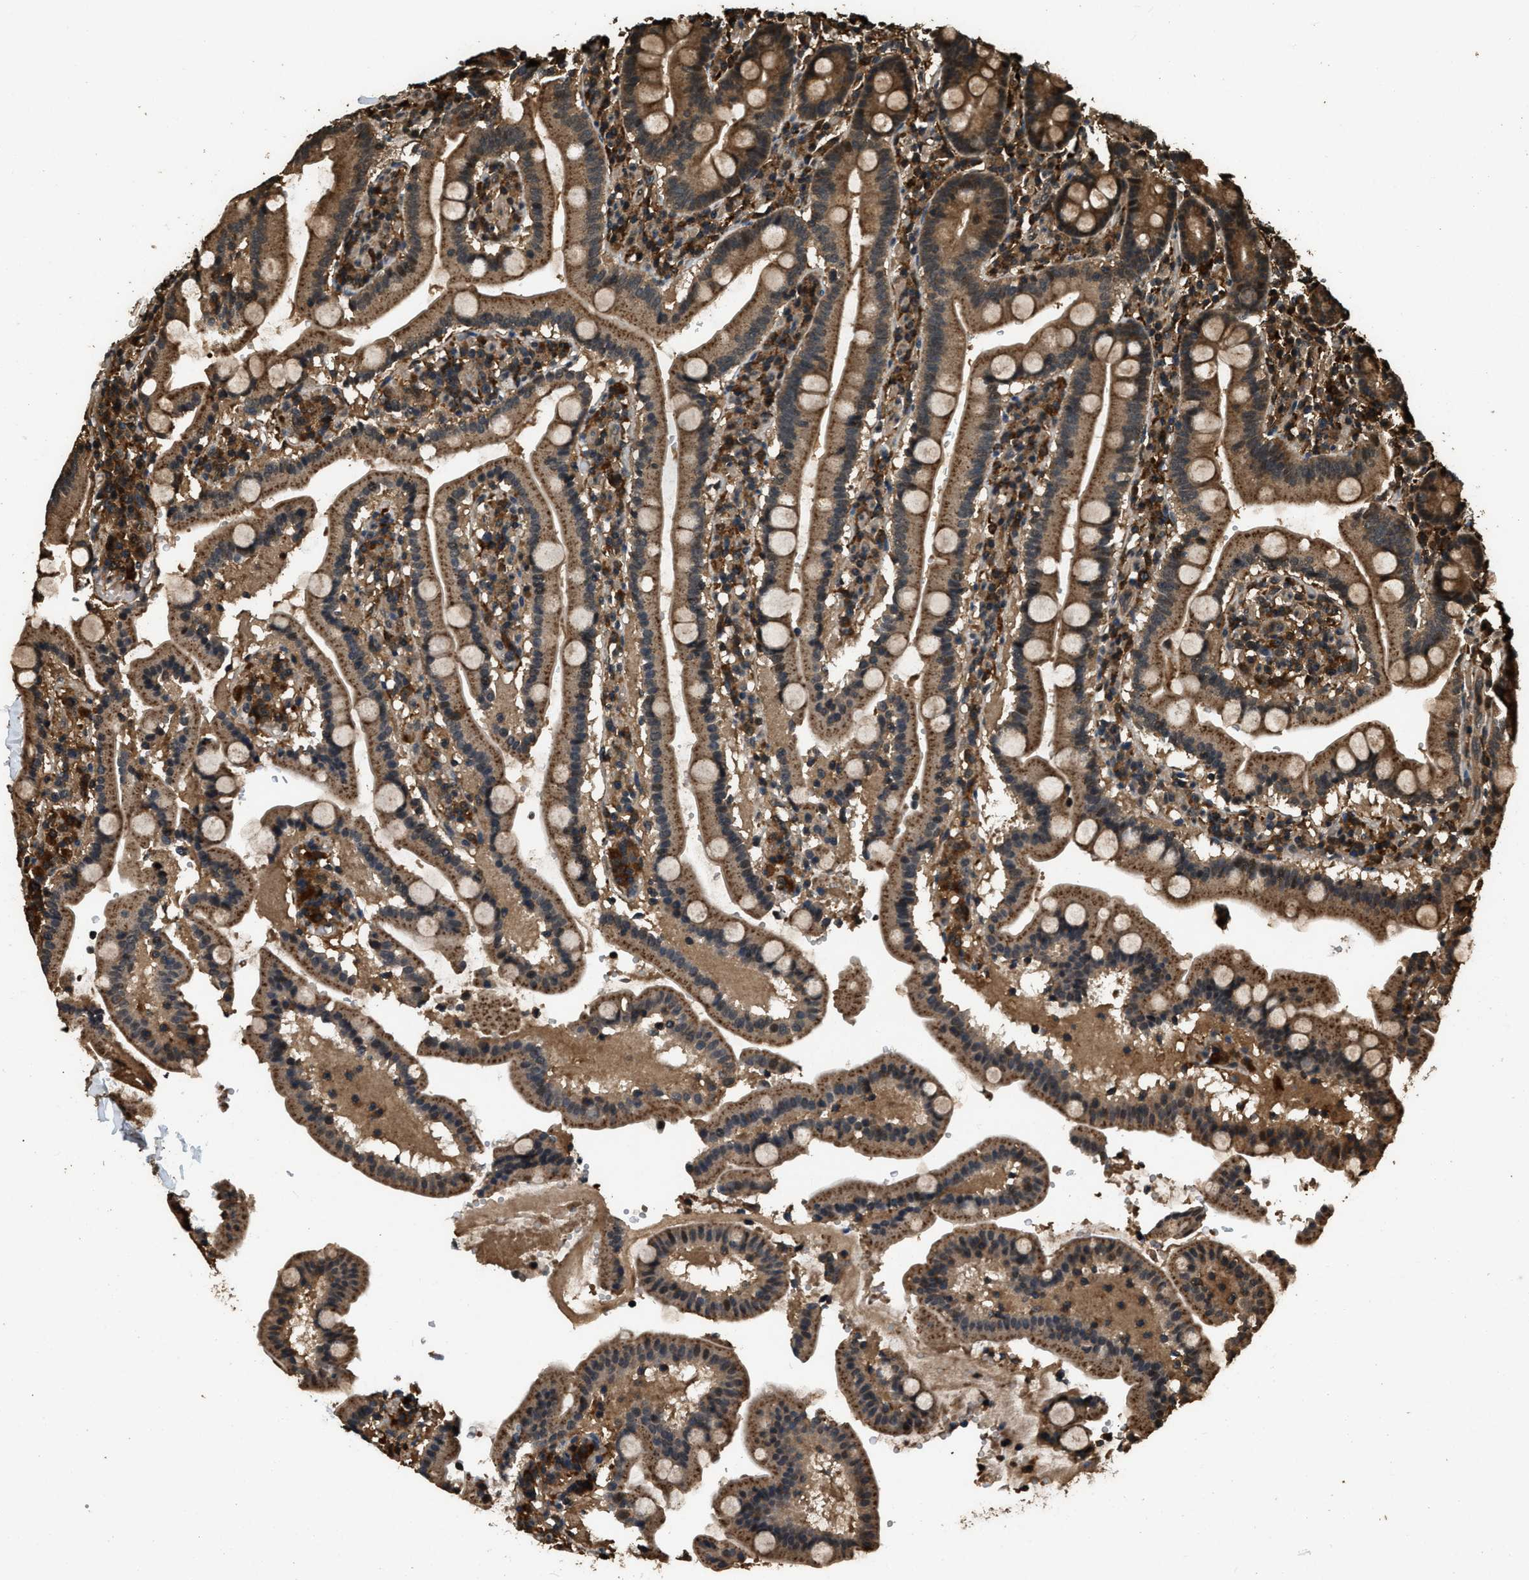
{"staining": {"intensity": "moderate", "quantity": ">75%", "location": "cytoplasmic/membranous"}, "tissue": "duodenum", "cell_type": "Glandular cells", "image_type": "normal", "snomed": [{"axis": "morphology", "description": "Normal tissue, NOS"}, {"axis": "topography", "description": "Small intestine, NOS"}], "caption": "The immunohistochemical stain highlights moderate cytoplasmic/membranous expression in glandular cells of normal duodenum. The protein of interest is shown in brown color, while the nuclei are stained blue.", "gene": "RAP2A", "patient": {"sex": "female", "age": 71}}